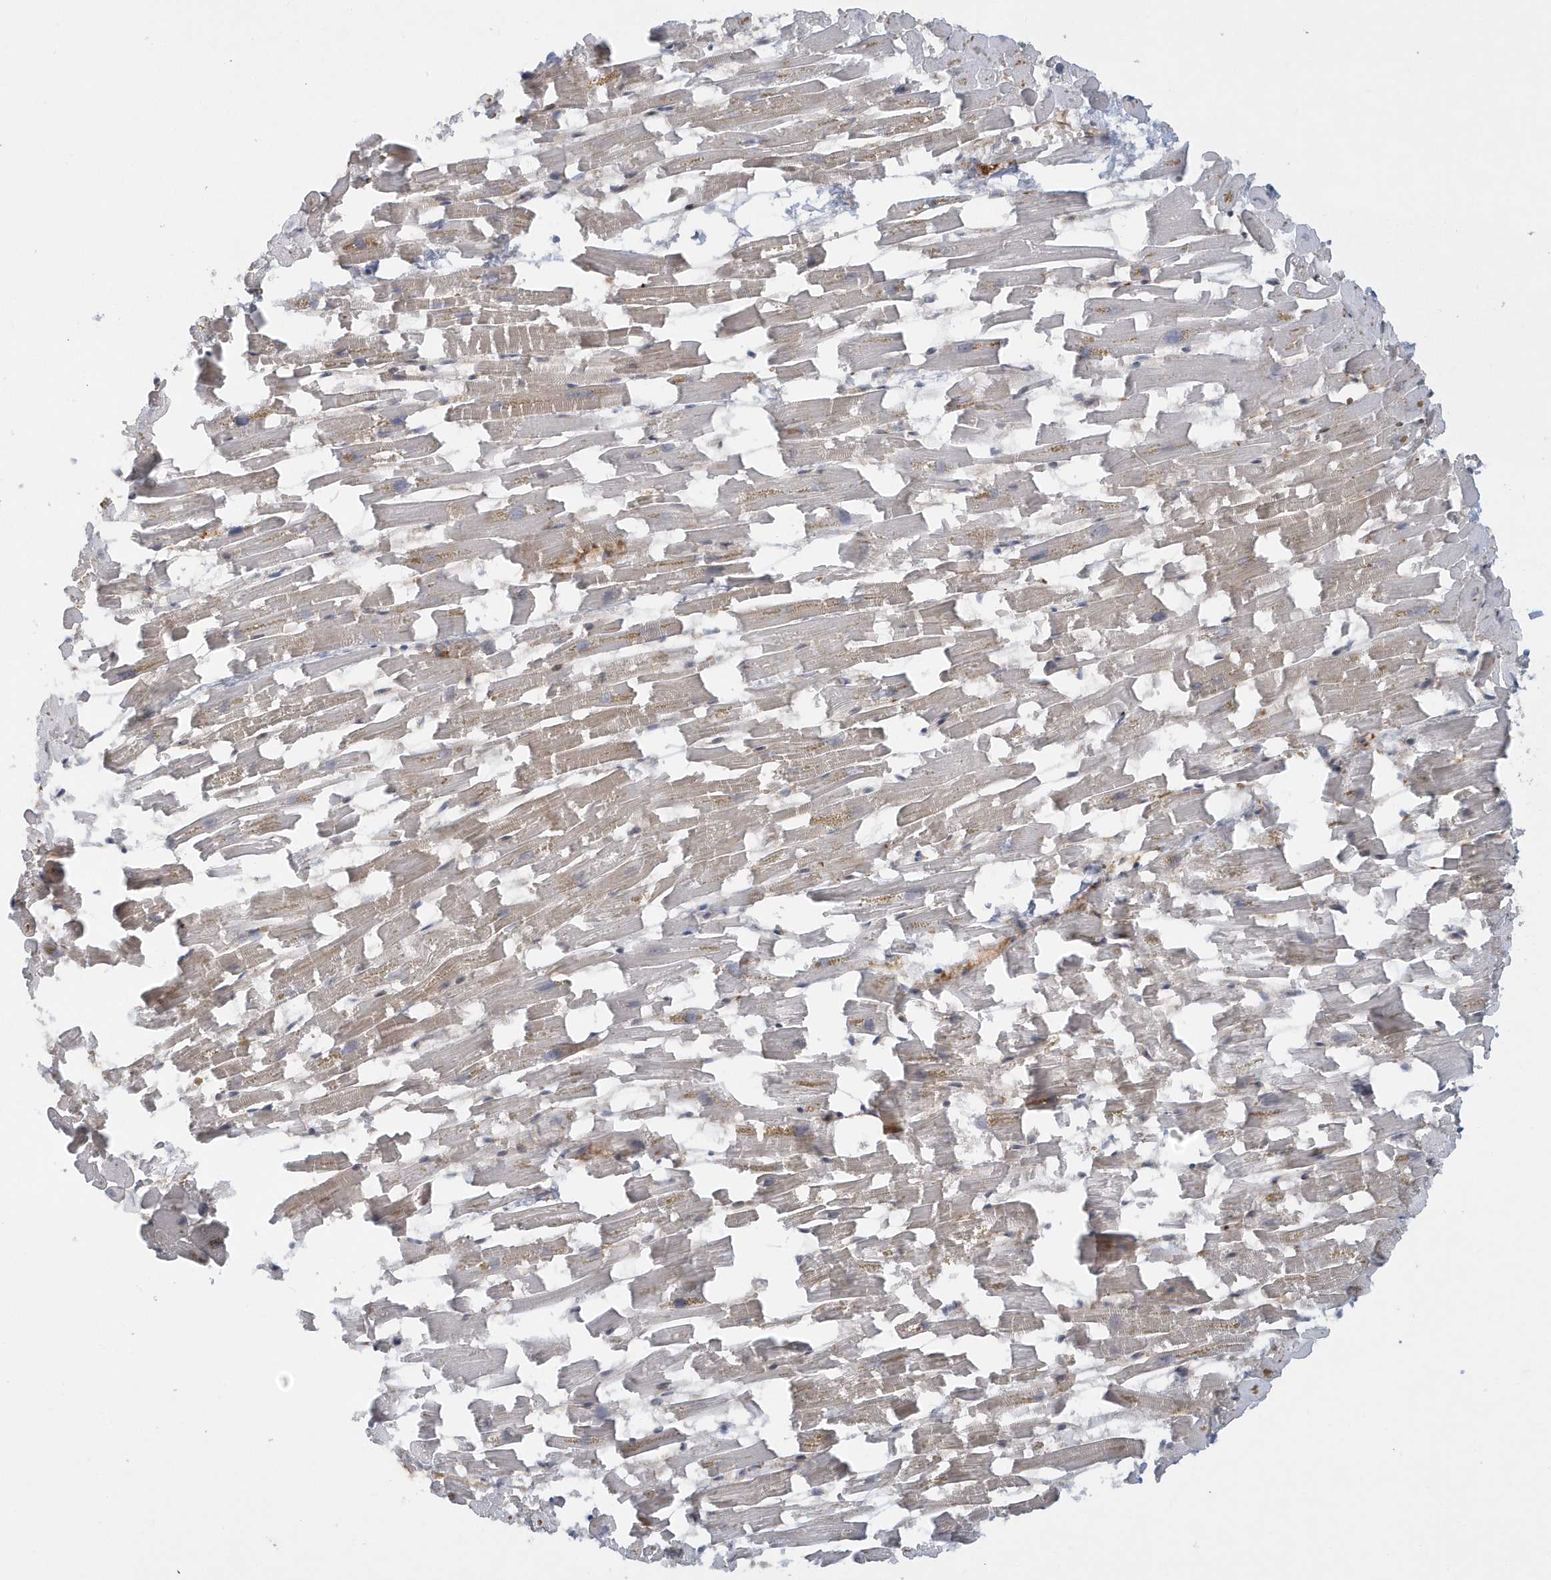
{"staining": {"intensity": "moderate", "quantity": "25%-75%", "location": "cytoplasmic/membranous"}, "tissue": "heart muscle", "cell_type": "Cardiomyocytes", "image_type": "normal", "snomed": [{"axis": "morphology", "description": "Normal tissue, NOS"}, {"axis": "topography", "description": "Heart"}], "caption": "Immunohistochemistry (IHC) of benign heart muscle demonstrates medium levels of moderate cytoplasmic/membranous staining in approximately 25%-75% of cardiomyocytes. Using DAB (brown) and hematoxylin (blue) stains, captured at high magnification using brightfield microscopy.", "gene": "ATG4A", "patient": {"sex": "female", "age": 64}}